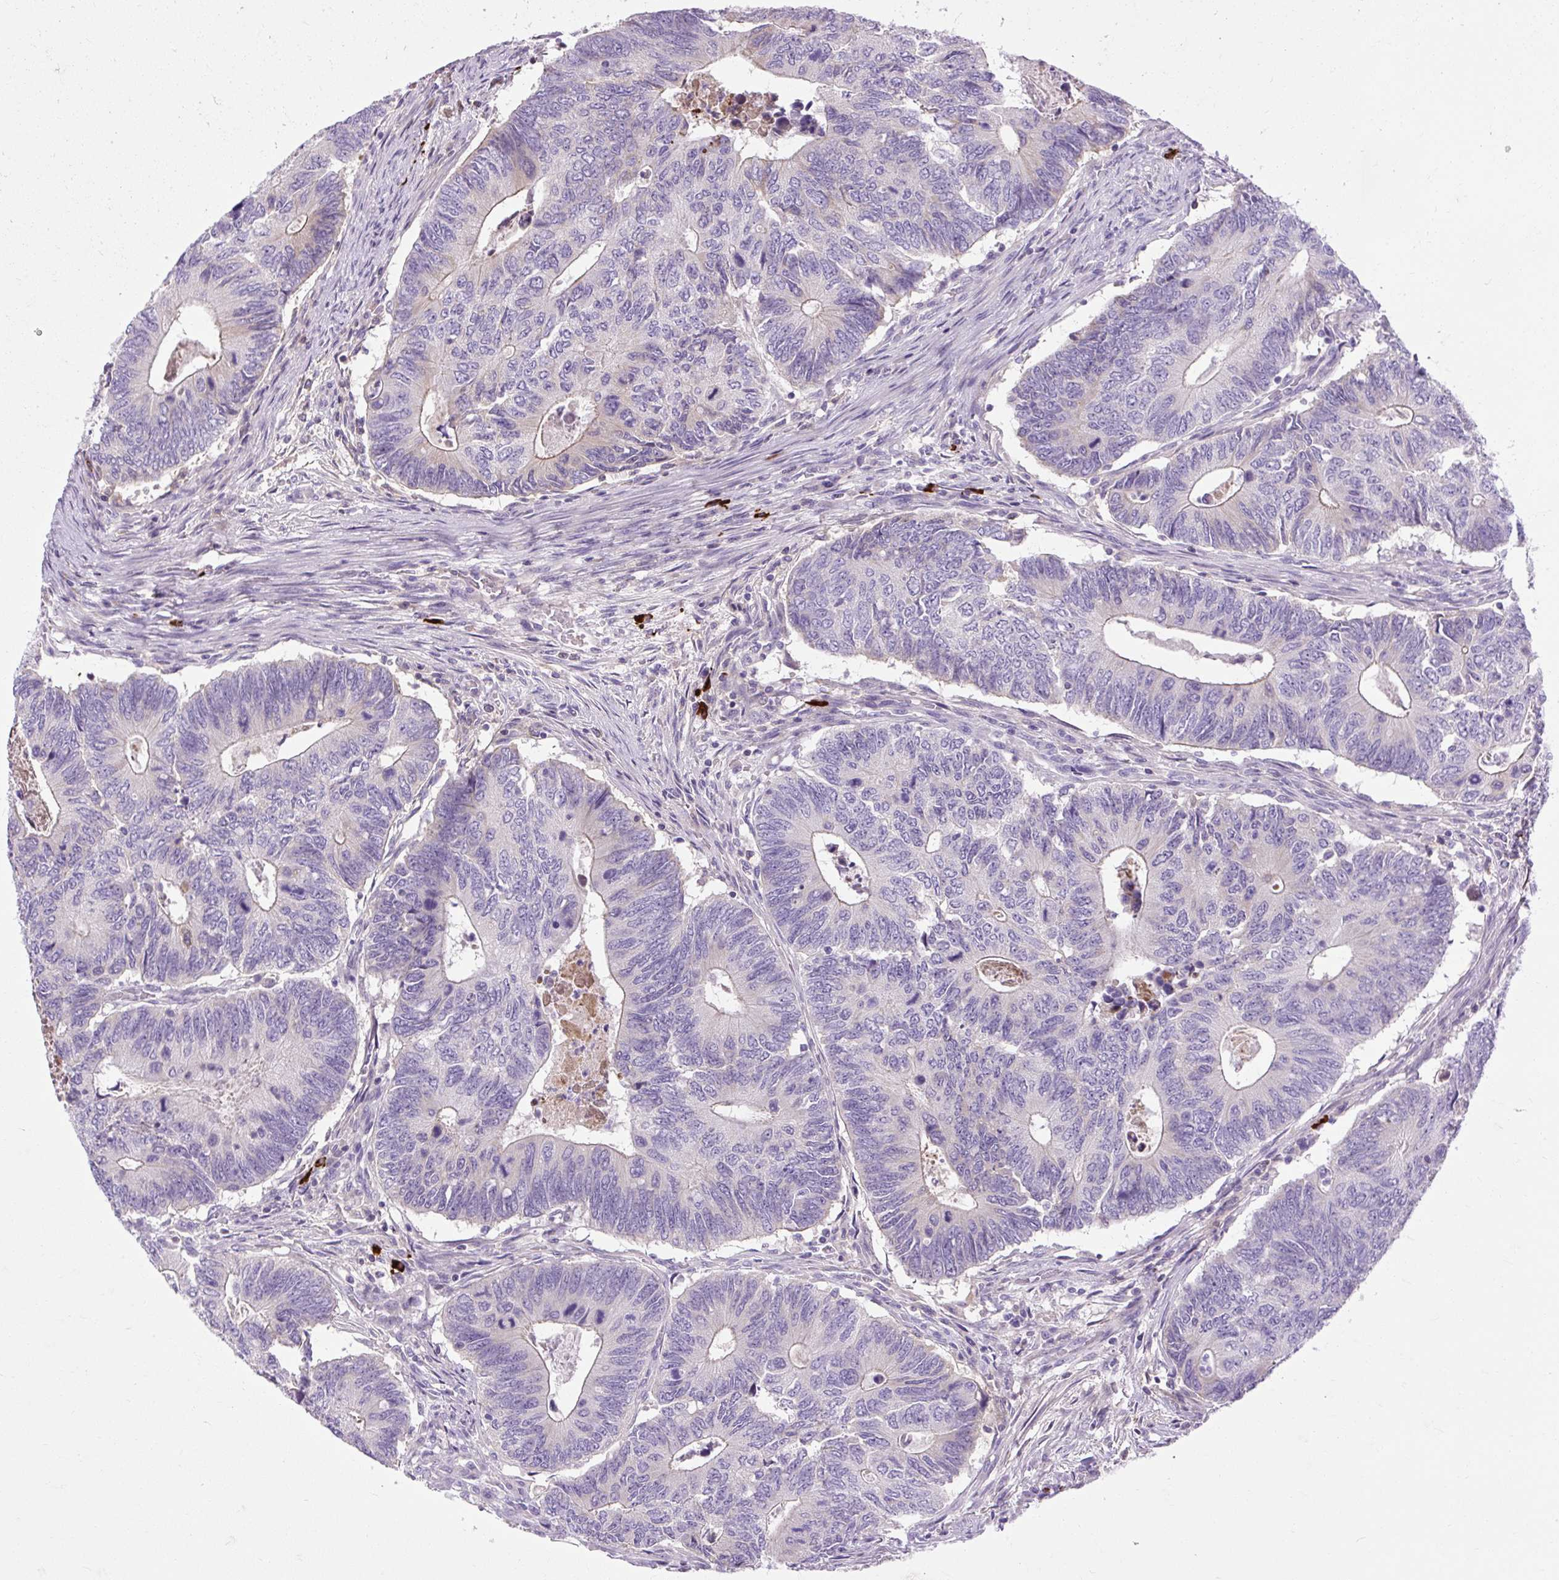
{"staining": {"intensity": "negative", "quantity": "none", "location": "none"}, "tissue": "colorectal cancer", "cell_type": "Tumor cells", "image_type": "cancer", "snomed": [{"axis": "morphology", "description": "Adenocarcinoma, NOS"}, {"axis": "topography", "description": "Colon"}], "caption": "An image of adenocarcinoma (colorectal) stained for a protein exhibits no brown staining in tumor cells.", "gene": "ARRDC2", "patient": {"sex": "male", "age": 87}}